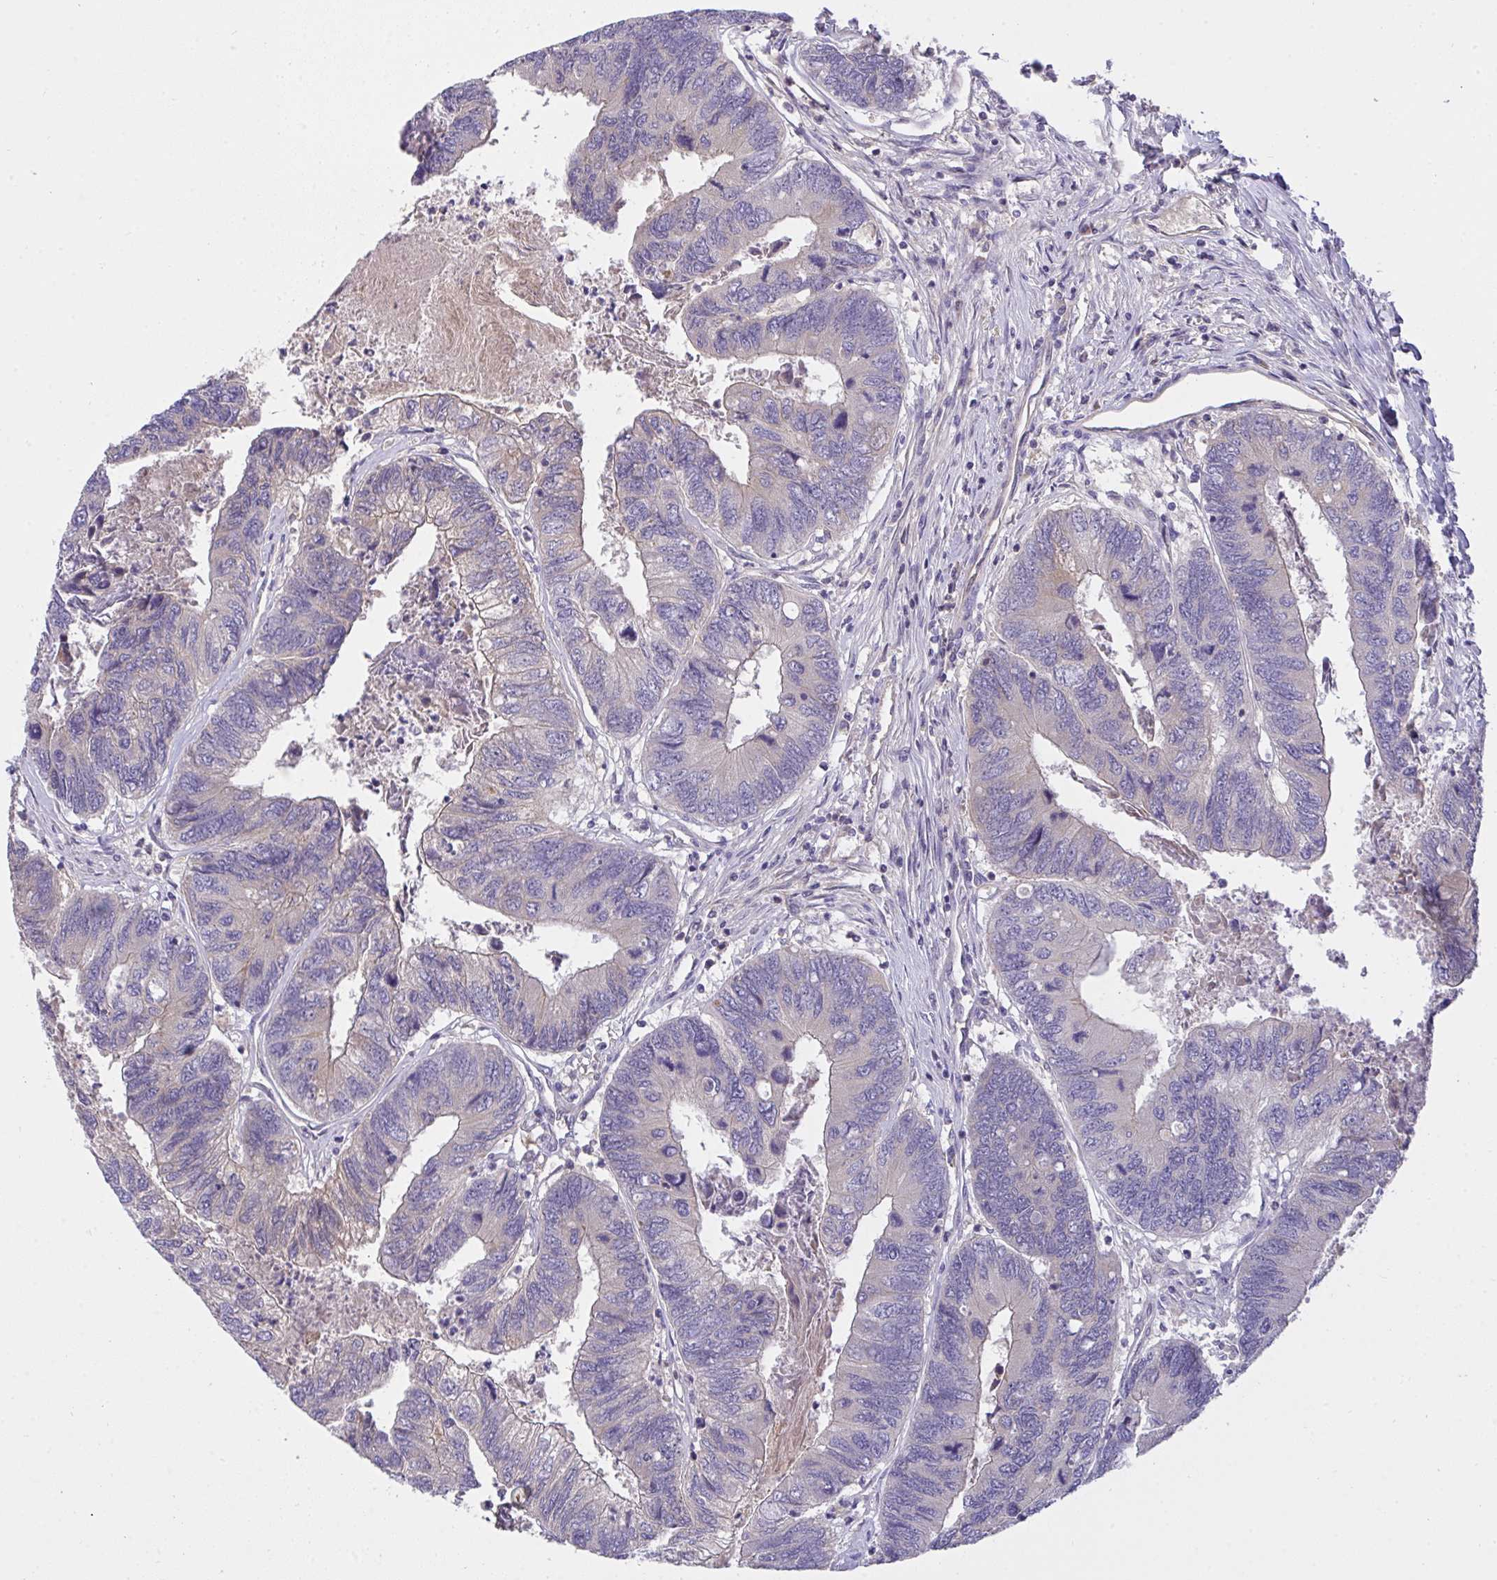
{"staining": {"intensity": "weak", "quantity": "<25%", "location": "cytoplasmic/membranous"}, "tissue": "colorectal cancer", "cell_type": "Tumor cells", "image_type": "cancer", "snomed": [{"axis": "morphology", "description": "Adenocarcinoma, NOS"}, {"axis": "topography", "description": "Colon"}], "caption": "The histopathology image displays no significant staining in tumor cells of colorectal cancer. (Brightfield microscopy of DAB (3,3'-diaminobenzidine) immunohistochemistry at high magnification).", "gene": "ZNF581", "patient": {"sex": "female", "age": 67}}